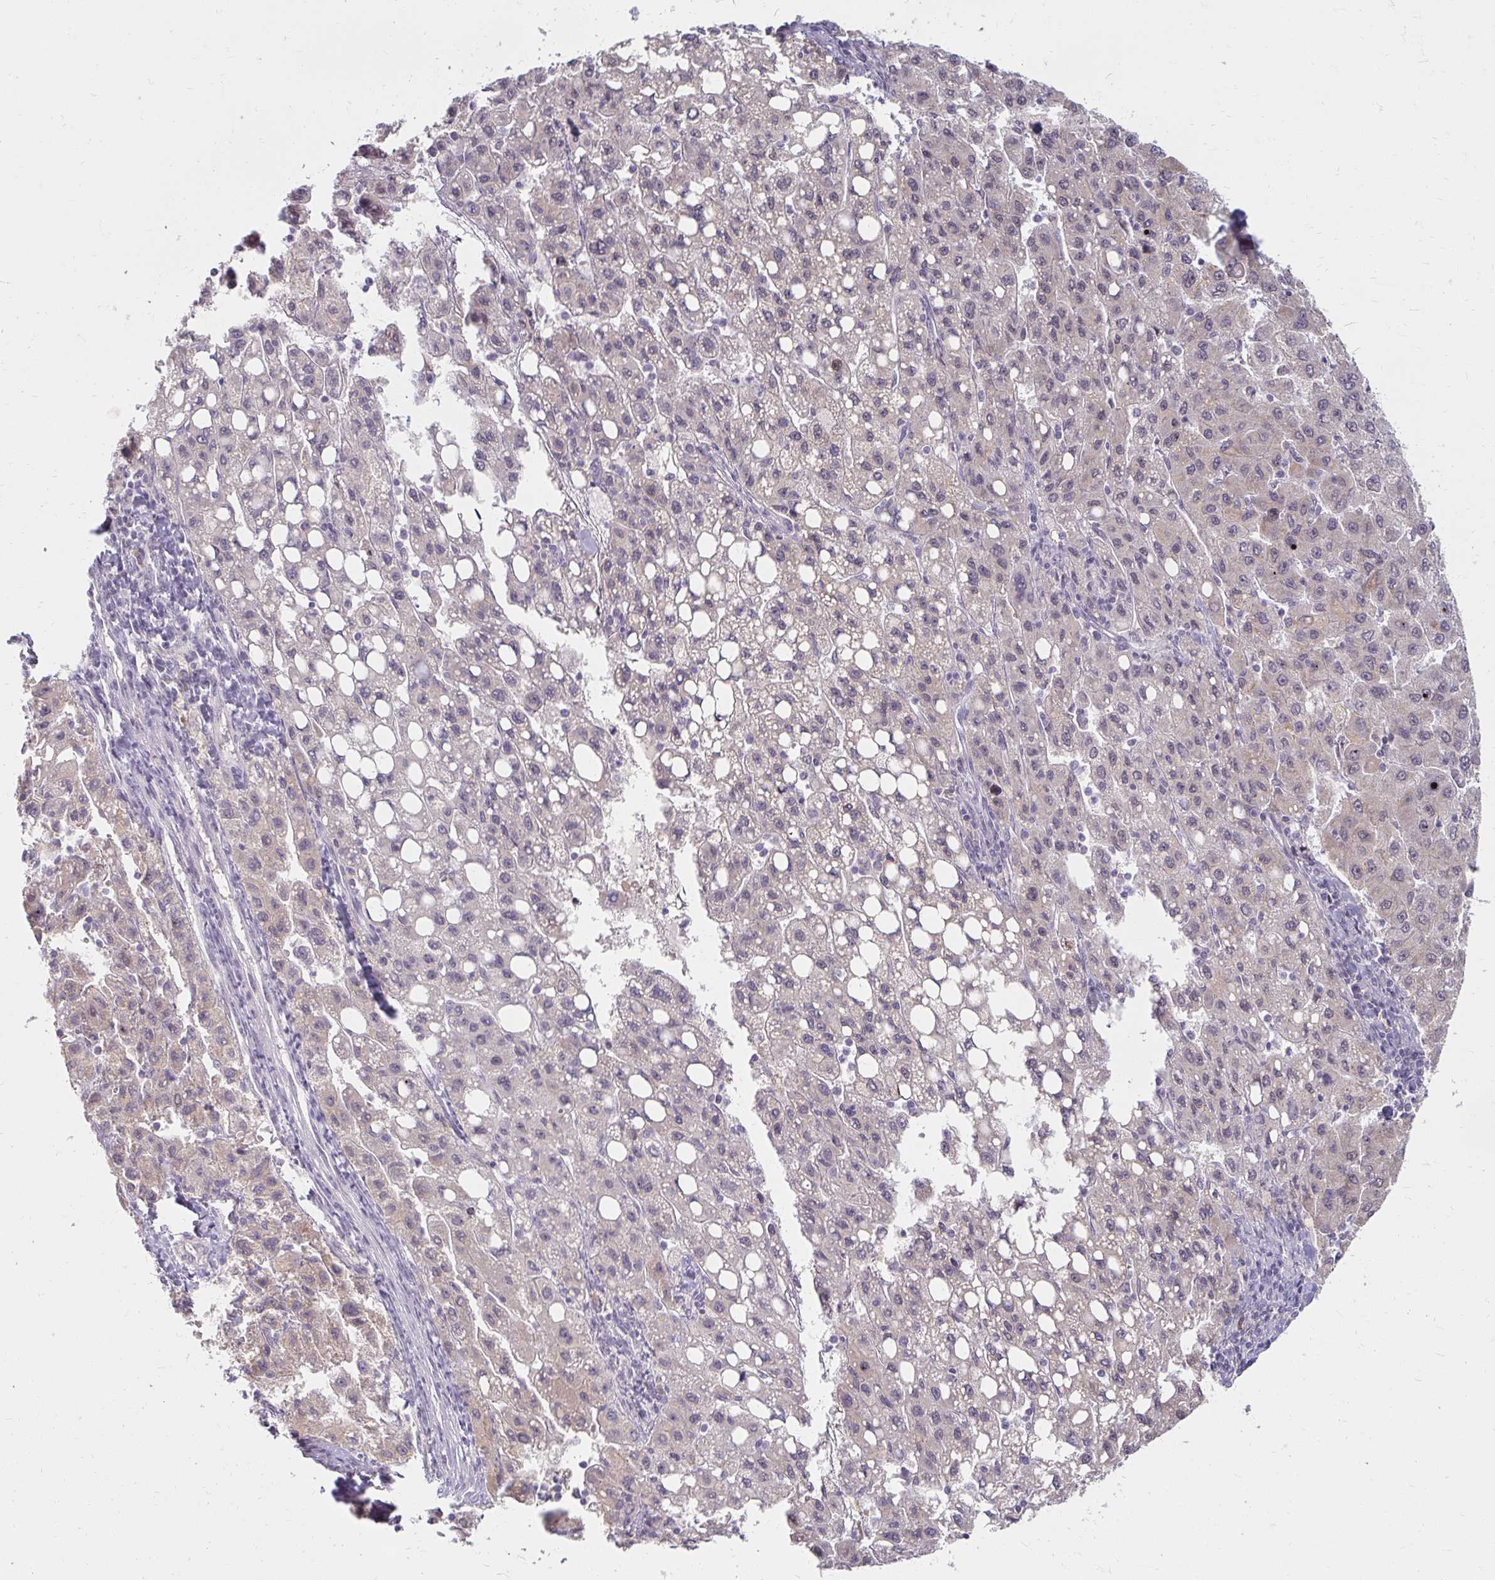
{"staining": {"intensity": "weak", "quantity": "<25%", "location": "cytoplasmic/membranous"}, "tissue": "liver cancer", "cell_type": "Tumor cells", "image_type": "cancer", "snomed": [{"axis": "morphology", "description": "Carcinoma, Hepatocellular, NOS"}, {"axis": "topography", "description": "Liver"}], "caption": "Immunohistochemistry (IHC) photomicrograph of hepatocellular carcinoma (liver) stained for a protein (brown), which reveals no positivity in tumor cells.", "gene": "DDN", "patient": {"sex": "female", "age": 82}}